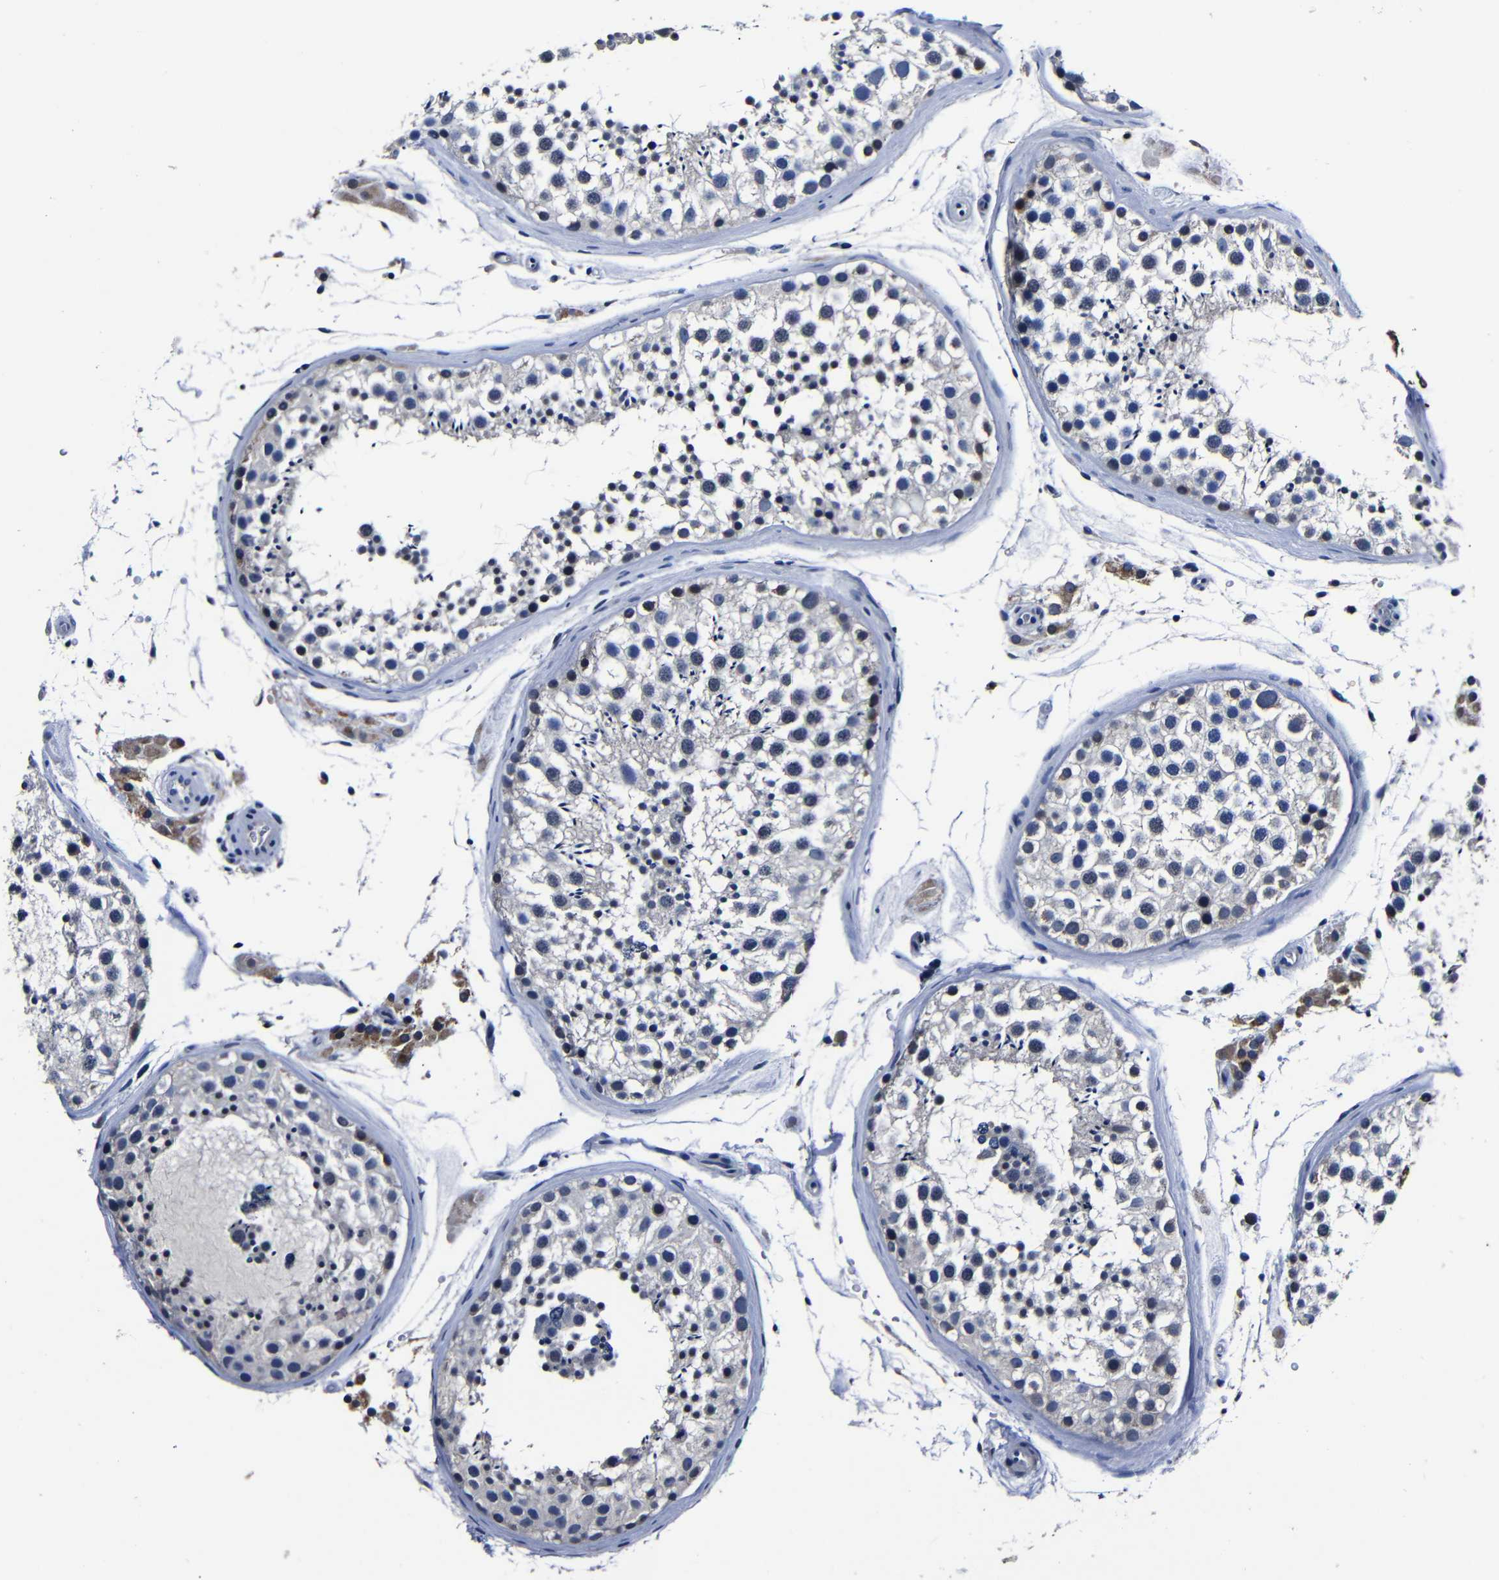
{"staining": {"intensity": "moderate", "quantity": "<25%", "location": "nuclear"}, "tissue": "testis", "cell_type": "Cells in seminiferous ducts", "image_type": "normal", "snomed": [{"axis": "morphology", "description": "Normal tissue, NOS"}, {"axis": "topography", "description": "Testis"}], "caption": "Moderate nuclear staining for a protein is seen in about <25% of cells in seminiferous ducts of normal testis using immunohistochemistry.", "gene": "DEPP1", "patient": {"sex": "male", "age": 46}}